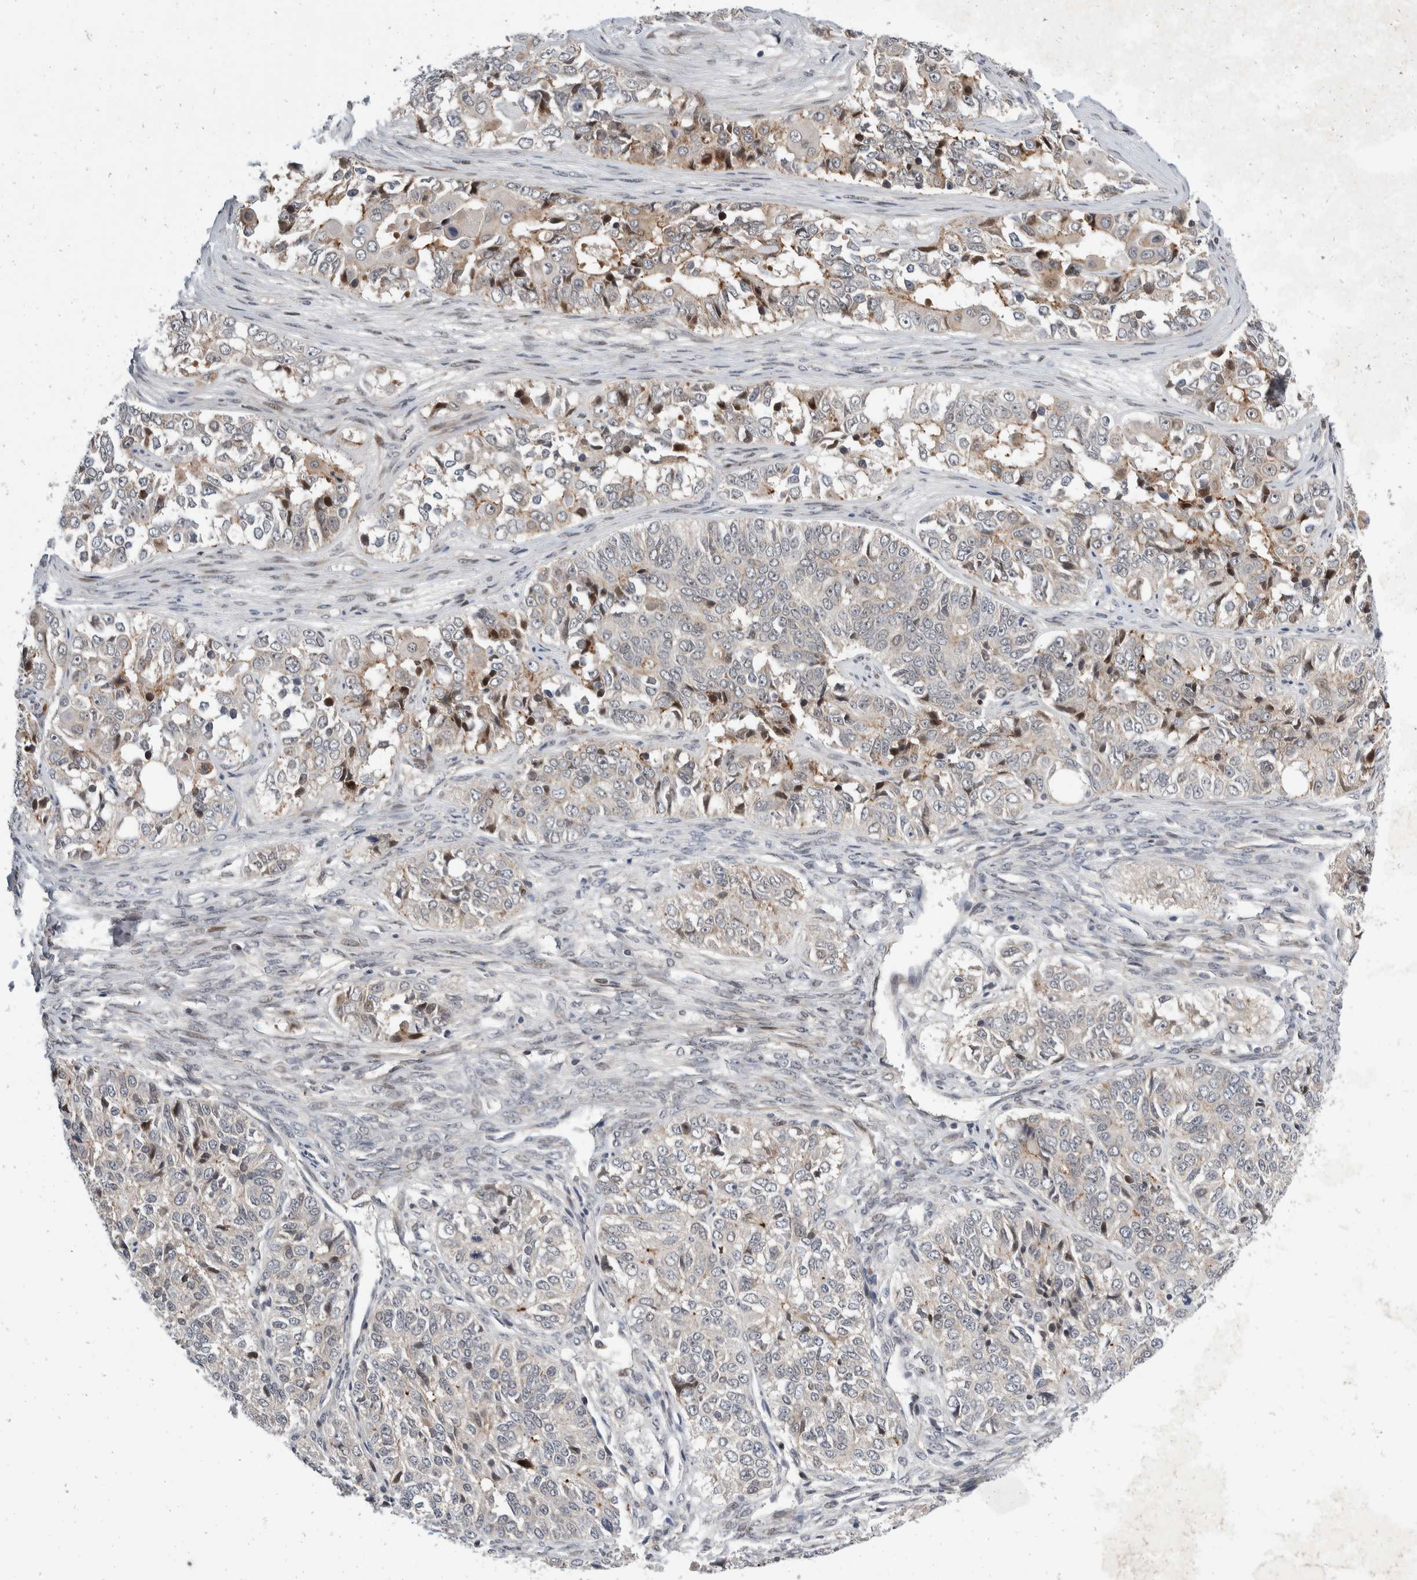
{"staining": {"intensity": "weak", "quantity": "<25%", "location": "cytoplasmic/membranous,nuclear"}, "tissue": "ovarian cancer", "cell_type": "Tumor cells", "image_type": "cancer", "snomed": [{"axis": "morphology", "description": "Carcinoma, endometroid"}, {"axis": "topography", "description": "Ovary"}], "caption": "The image exhibits no staining of tumor cells in endometroid carcinoma (ovarian).", "gene": "ZNF703", "patient": {"sex": "female", "age": 51}}